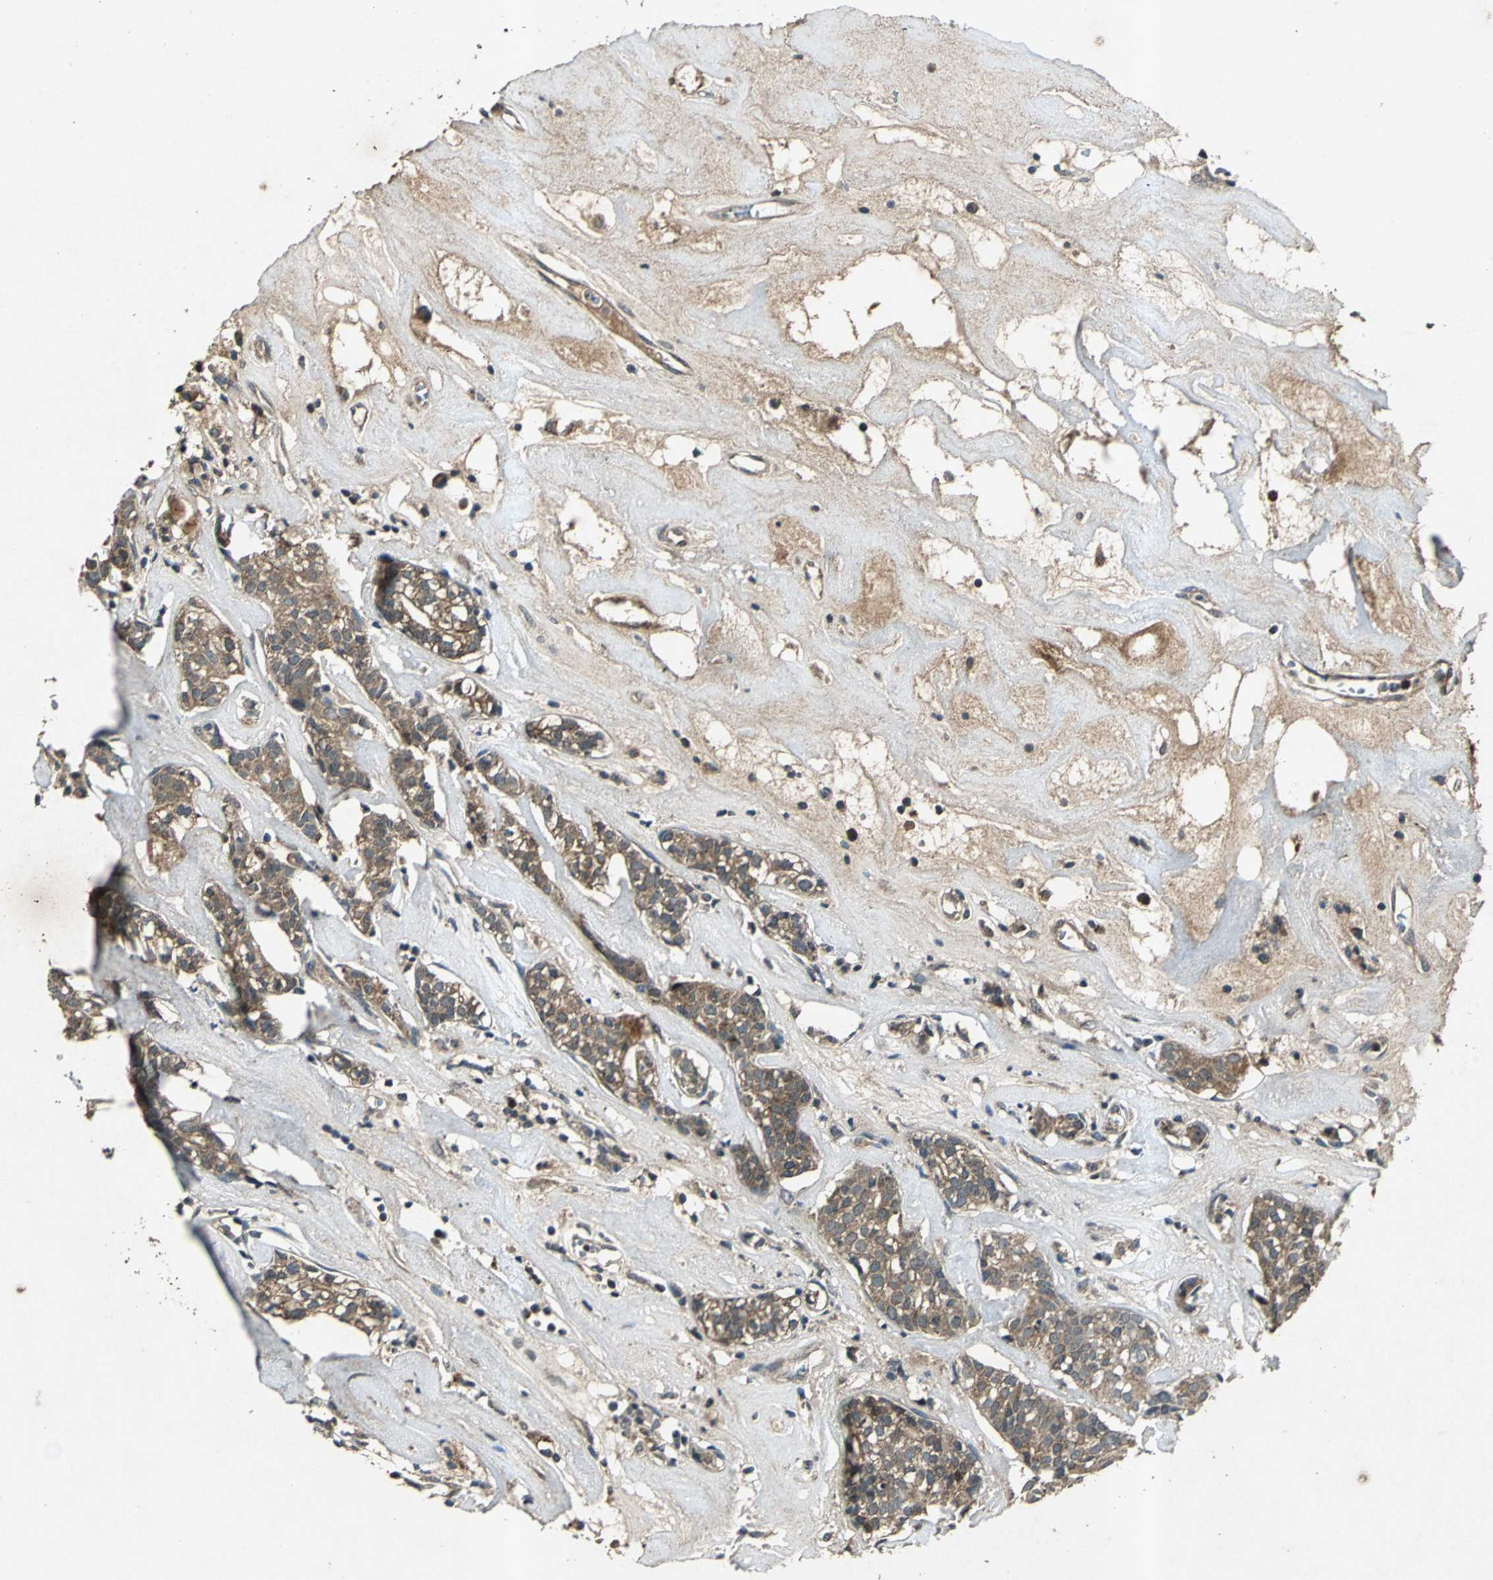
{"staining": {"intensity": "moderate", "quantity": ">75%", "location": "cytoplasmic/membranous"}, "tissue": "head and neck cancer", "cell_type": "Tumor cells", "image_type": "cancer", "snomed": [{"axis": "morphology", "description": "Adenocarcinoma, NOS"}, {"axis": "topography", "description": "Salivary gland"}, {"axis": "topography", "description": "Head-Neck"}], "caption": "A micrograph of human adenocarcinoma (head and neck) stained for a protein demonstrates moderate cytoplasmic/membranous brown staining in tumor cells.", "gene": "AHSA1", "patient": {"sex": "female", "age": 65}}